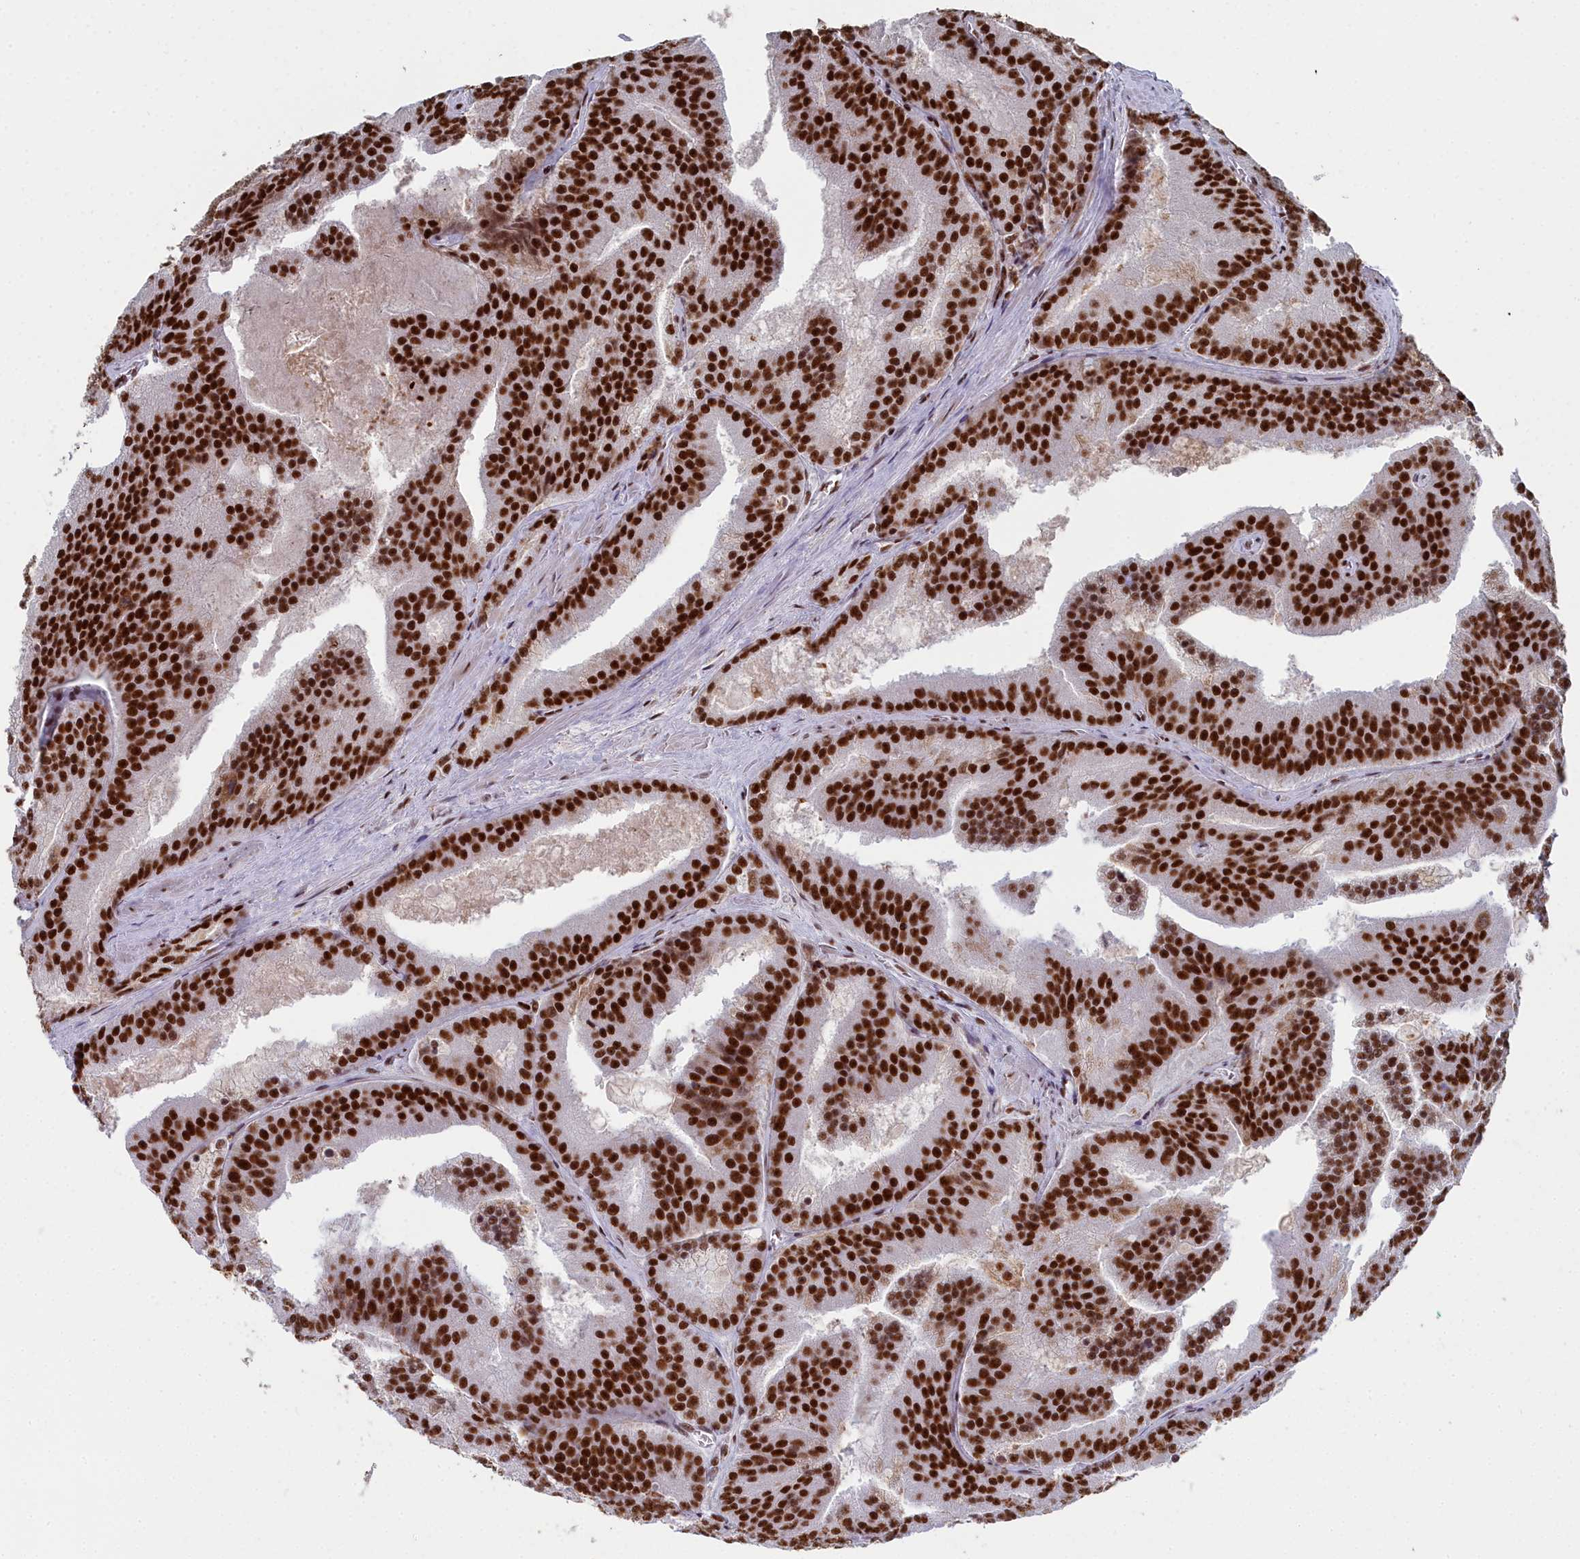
{"staining": {"intensity": "strong", "quantity": ">75%", "location": "nuclear"}, "tissue": "prostate cancer", "cell_type": "Tumor cells", "image_type": "cancer", "snomed": [{"axis": "morphology", "description": "Adenocarcinoma, High grade"}, {"axis": "topography", "description": "Prostate"}], "caption": "Prostate high-grade adenocarcinoma stained for a protein (brown) shows strong nuclear positive positivity in approximately >75% of tumor cells.", "gene": "SF3B3", "patient": {"sex": "male", "age": 61}}